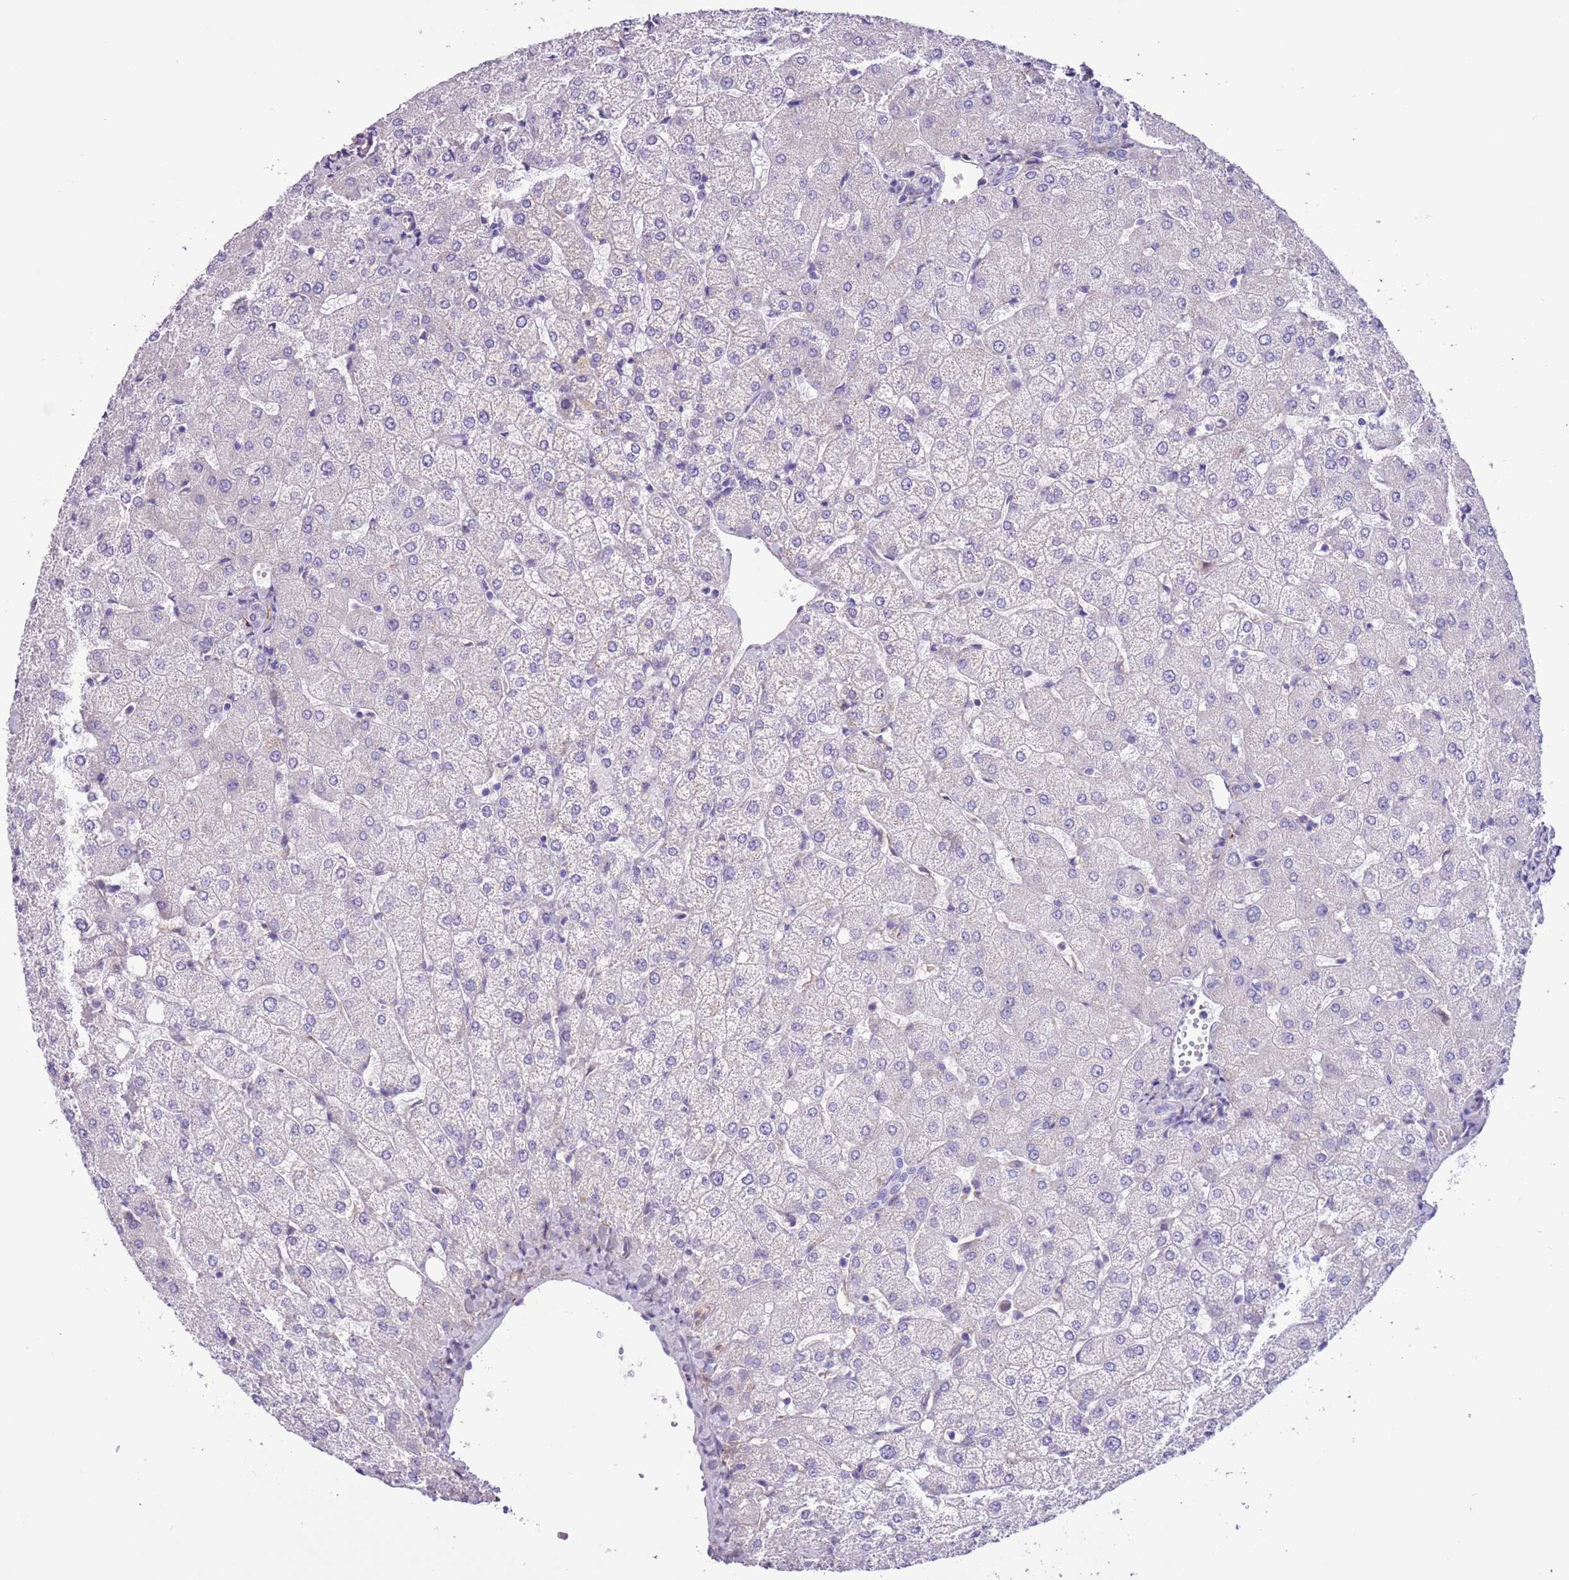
{"staining": {"intensity": "negative", "quantity": "none", "location": "none"}, "tissue": "liver", "cell_type": "Cholangiocytes", "image_type": "normal", "snomed": [{"axis": "morphology", "description": "Normal tissue, NOS"}, {"axis": "topography", "description": "Liver"}], "caption": "Normal liver was stained to show a protein in brown. There is no significant positivity in cholangiocytes.", "gene": "PFKFB2", "patient": {"sex": "female", "age": 54}}